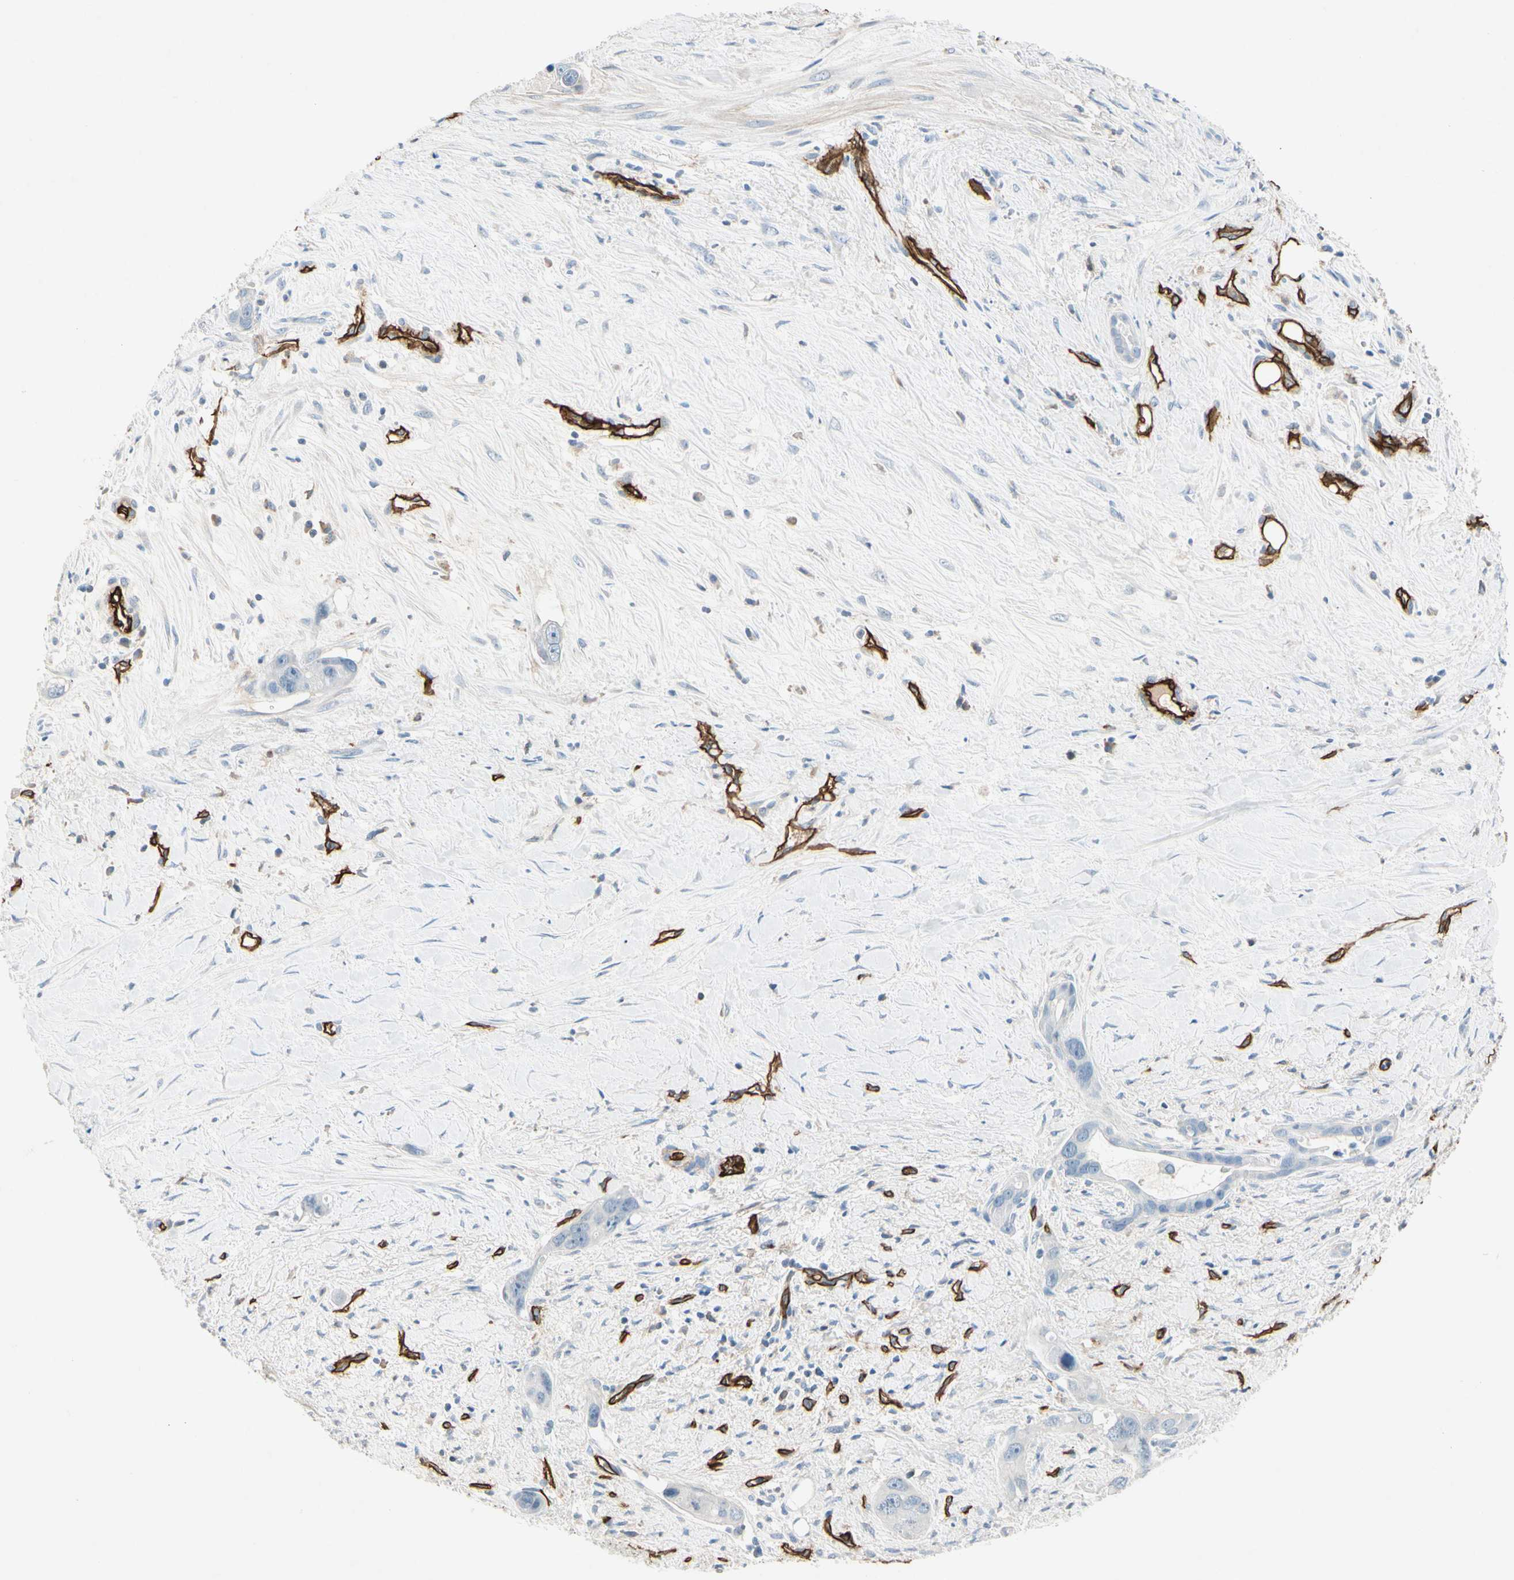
{"staining": {"intensity": "negative", "quantity": "none", "location": "none"}, "tissue": "liver cancer", "cell_type": "Tumor cells", "image_type": "cancer", "snomed": [{"axis": "morphology", "description": "Cholangiocarcinoma"}, {"axis": "topography", "description": "Liver"}], "caption": "Immunohistochemical staining of liver cancer displays no significant expression in tumor cells. The staining is performed using DAB (3,3'-diaminobenzidine) brown chromogen with nuclei counter-stained in using hematoxylin.", "gene": "CD93", "patient": {"sex": "female", "age": 65}}